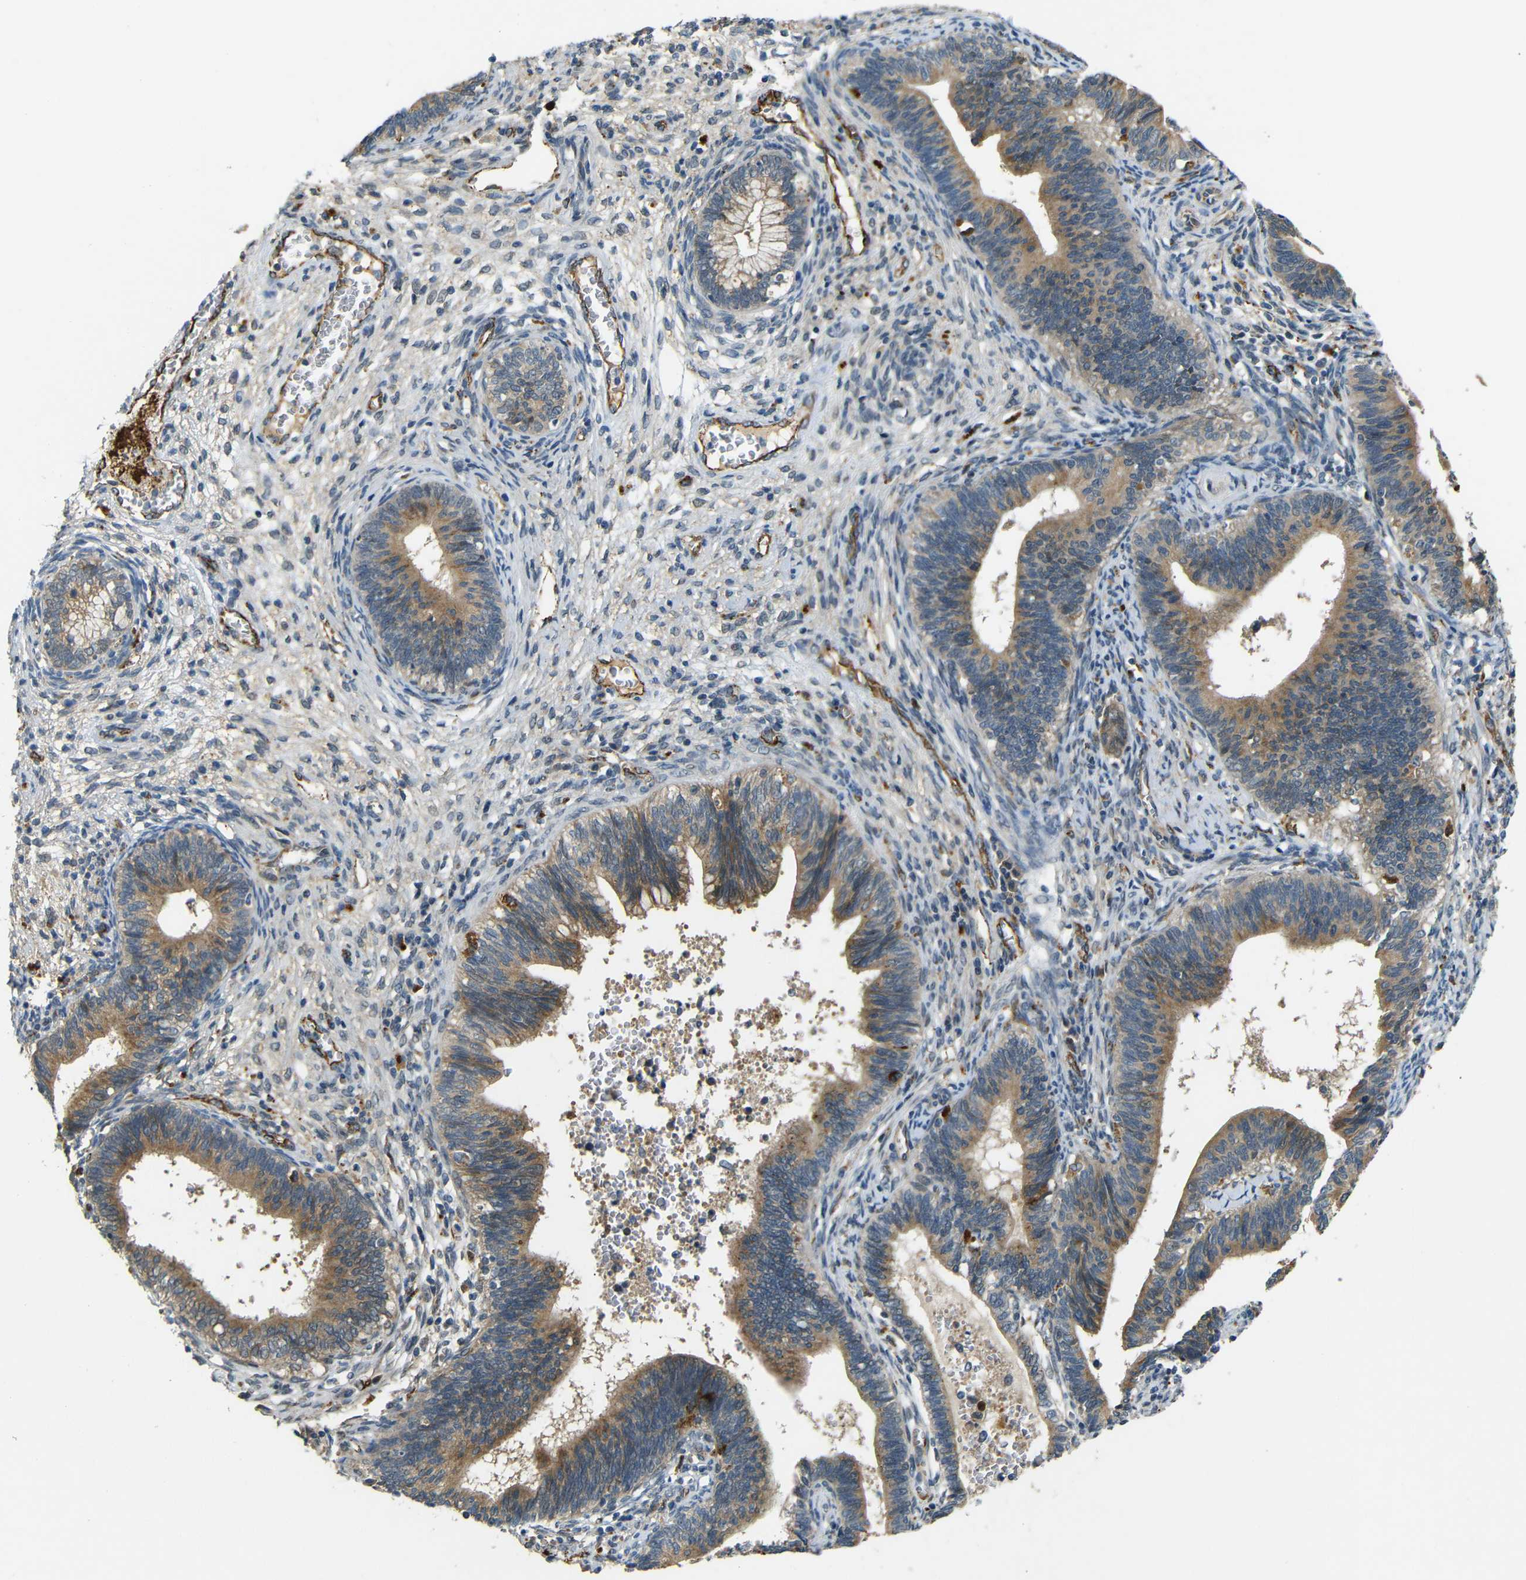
{"staining": {"intensity": "moderate", "quantity": ">75%", "location": "cytoplasmic/membranous"}, "tissue": "cervical cancer", "cell_type": "Tumor cells", "image_type": "cancer", "snomed": [{"axis": "morphology", "description": "Adenocarcinoma, NOS"}, {"axis": "topography", "description": "Cervix"}], "caption": "Cervical adenocarcinoma stained for a protein reveals moderate cytoplasmic/membranous positivity in tumor cells.", "gene": "ATP7A", "patient": {"sex": "female", "age": 44}}